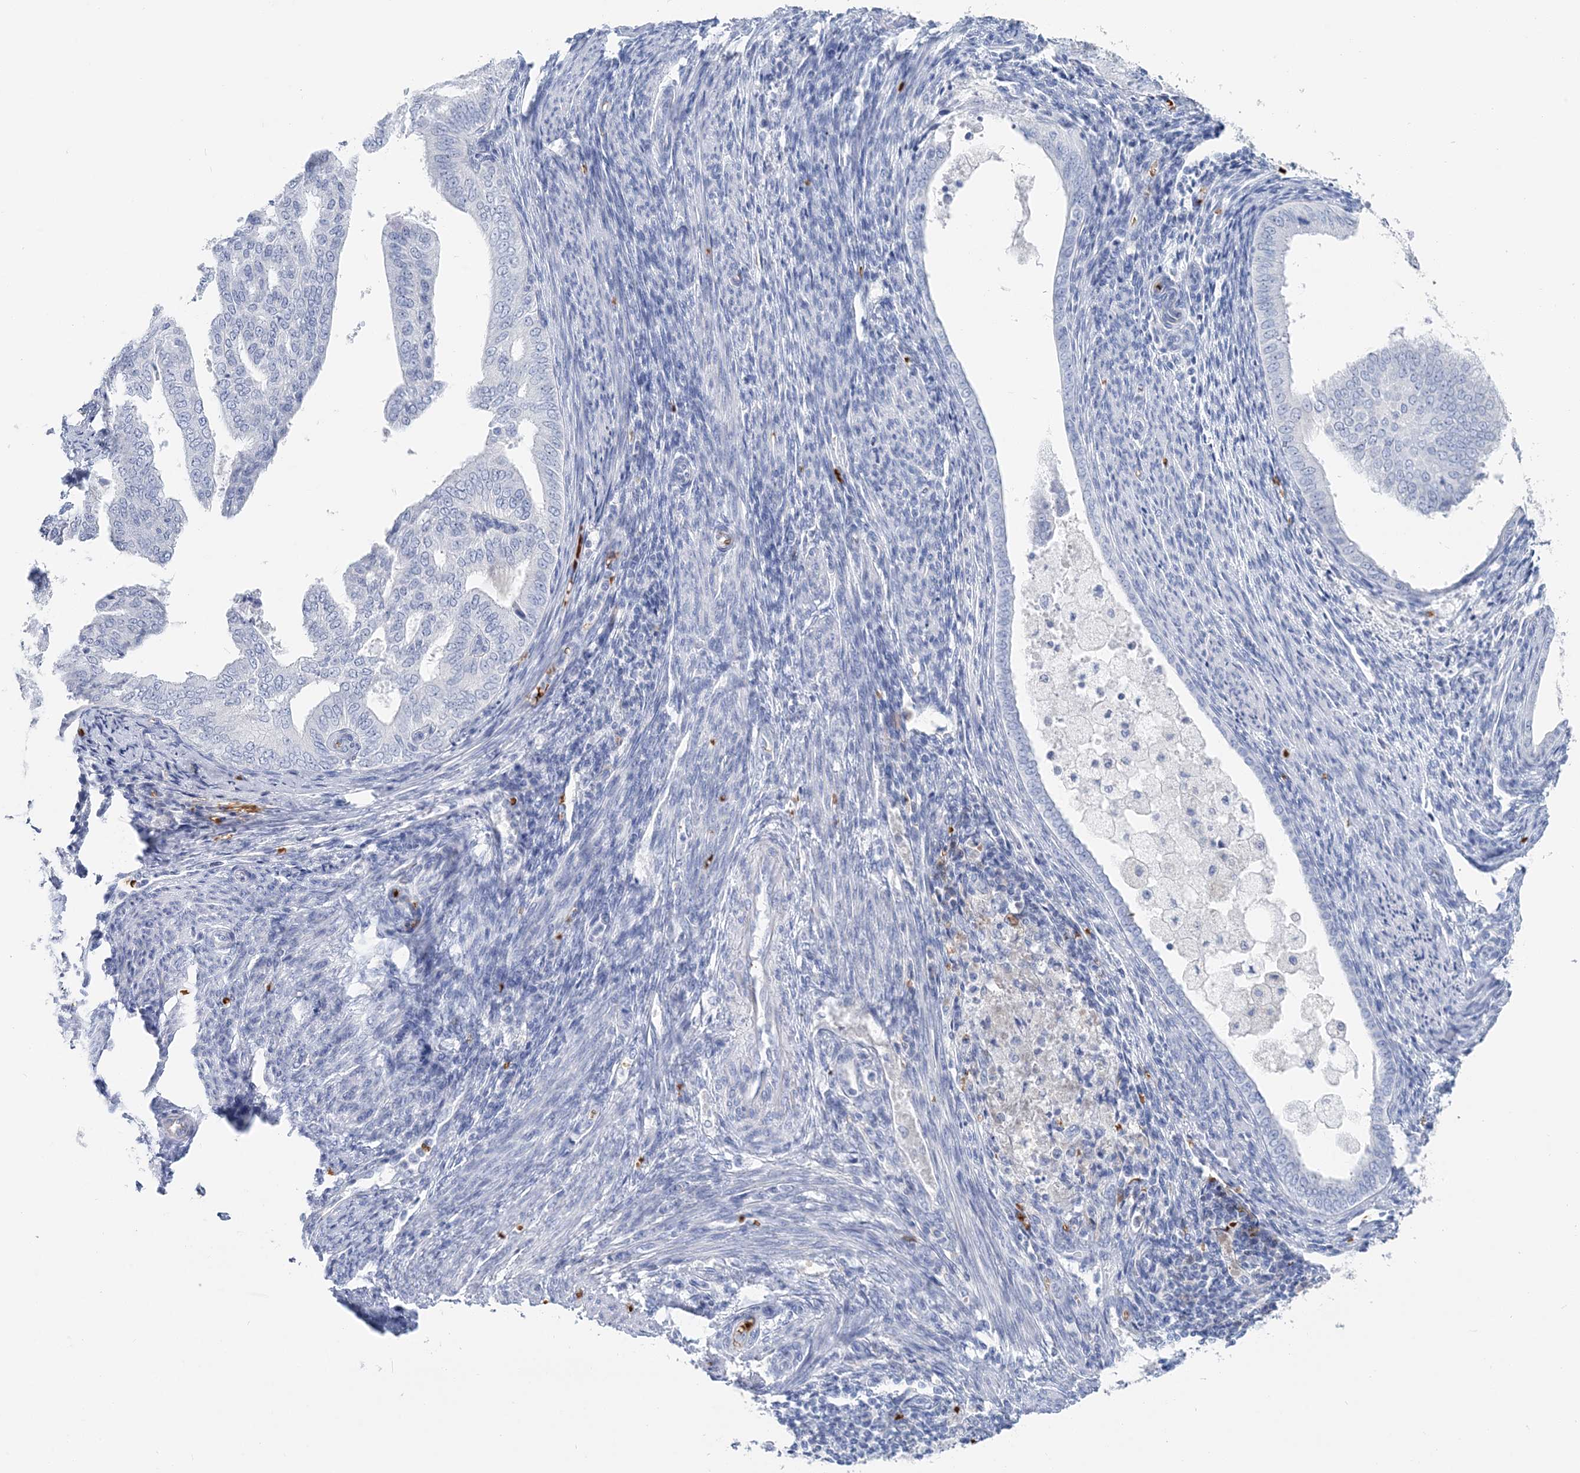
{"staining": {"intensity": "negative", "quantity": "none", "location": "none"}, "tissue": "endometrial cancer", "cell_type": "Tumor cells", "image_type": "cancer", "snomed": [{"axis": "morphology", "description": "Adenocarcinoma, NOS"}, {"axis": "topography", "description": "Endometrium"}], "caption": "Immunohistochemistry (IHC) image of neoplastic tissue: endometrial adenocarcinoma stained with DAB exhibits no significant protein positivity in tumor cells.", "gene": "HBA2", "patient": {"sex": "female", "age": 58}}